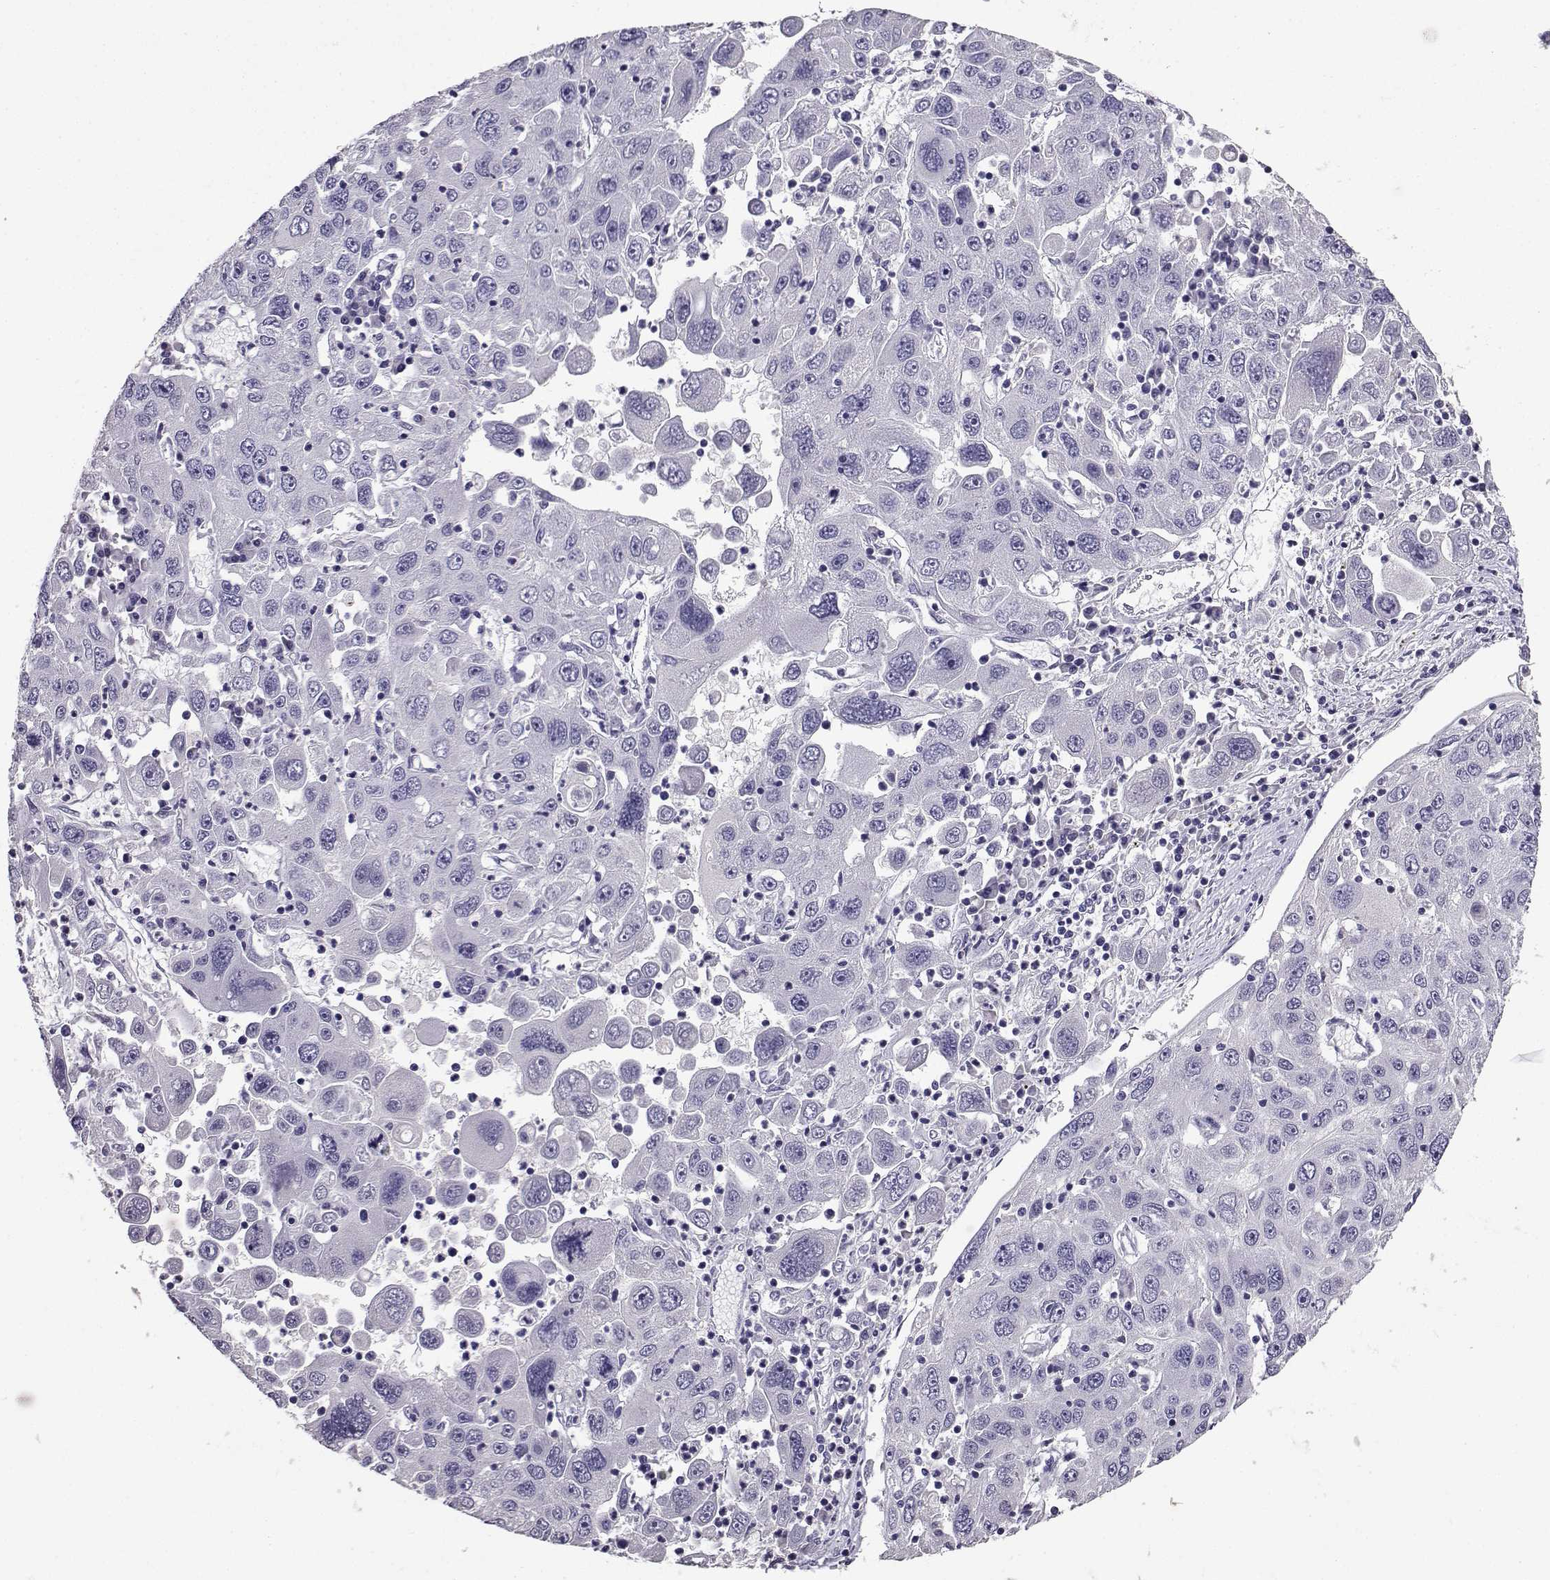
{"staining": {"intensity": "negative", "quantity": "none", "location": "none"}, "tissue": "stomach cancer", "cell_type": "Tumor cells", "image_type": "cancer", "snomed": [{"axis": "morphology", "description": "Adenocarcinoma, NOS"}, {"axis": "topography", "description": "Stomach"}], "caption": "An immunohistochemistry (IHC) micrograph of adenocarcinoma (stomach) is shown. There is no staining in tumor cells of adenocarcinoma (stomach).", "gene": "SPAG11B", "patient": {"sex": "male", "age": 56}}